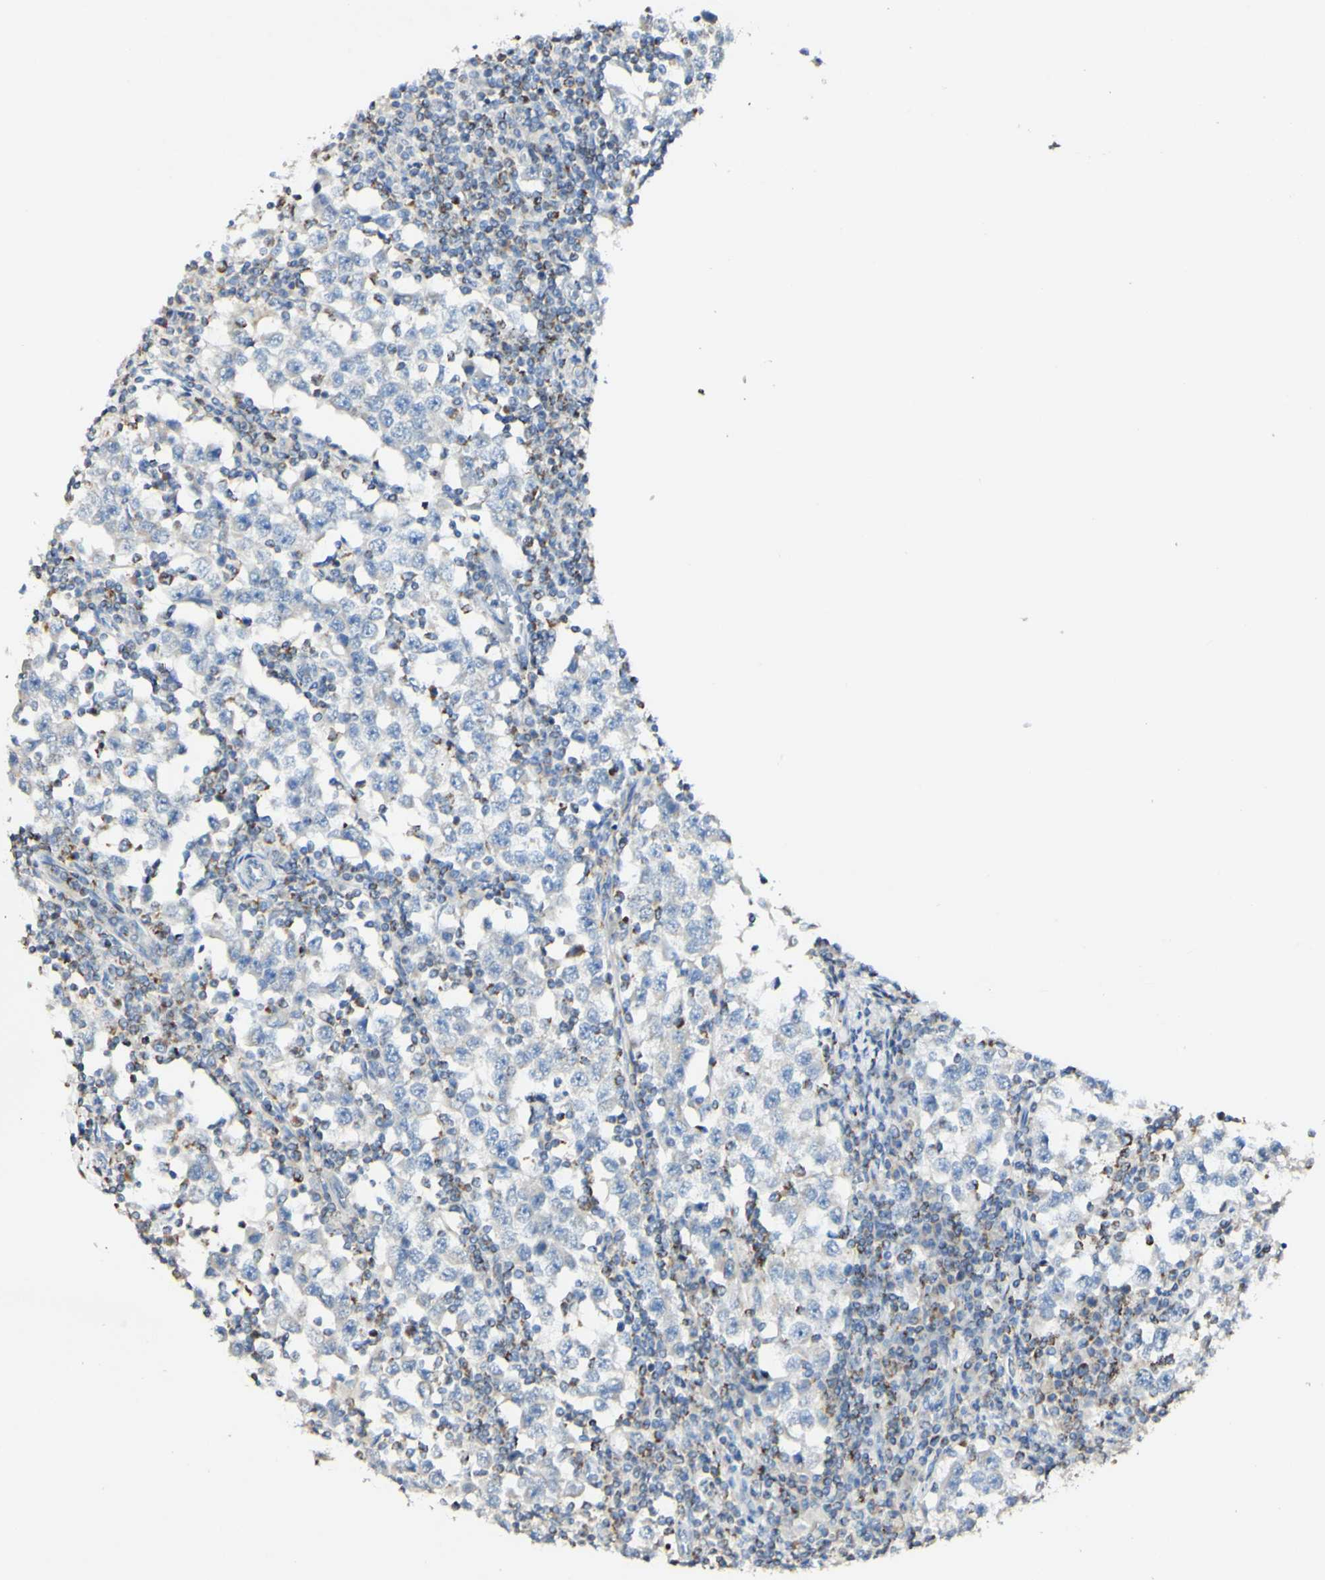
{"staining": {"intensity": "negative", "quantity": "none", "location": "none"}, "tissue": "testis cancer", "cell_type": "Tumor cells", "image_type": "cancer", "snomed": [{"axis": "morphology", "description": "Seminoma, NOS"}, {"axis": "topography", "description": "Testis"}], "caption": "Seminoma (testis) was stained to show a protein in brown. There is no significant positivity in tumor cells.", "gene": "OXCT1", "patient": {"sex": "male", "age": 65}}